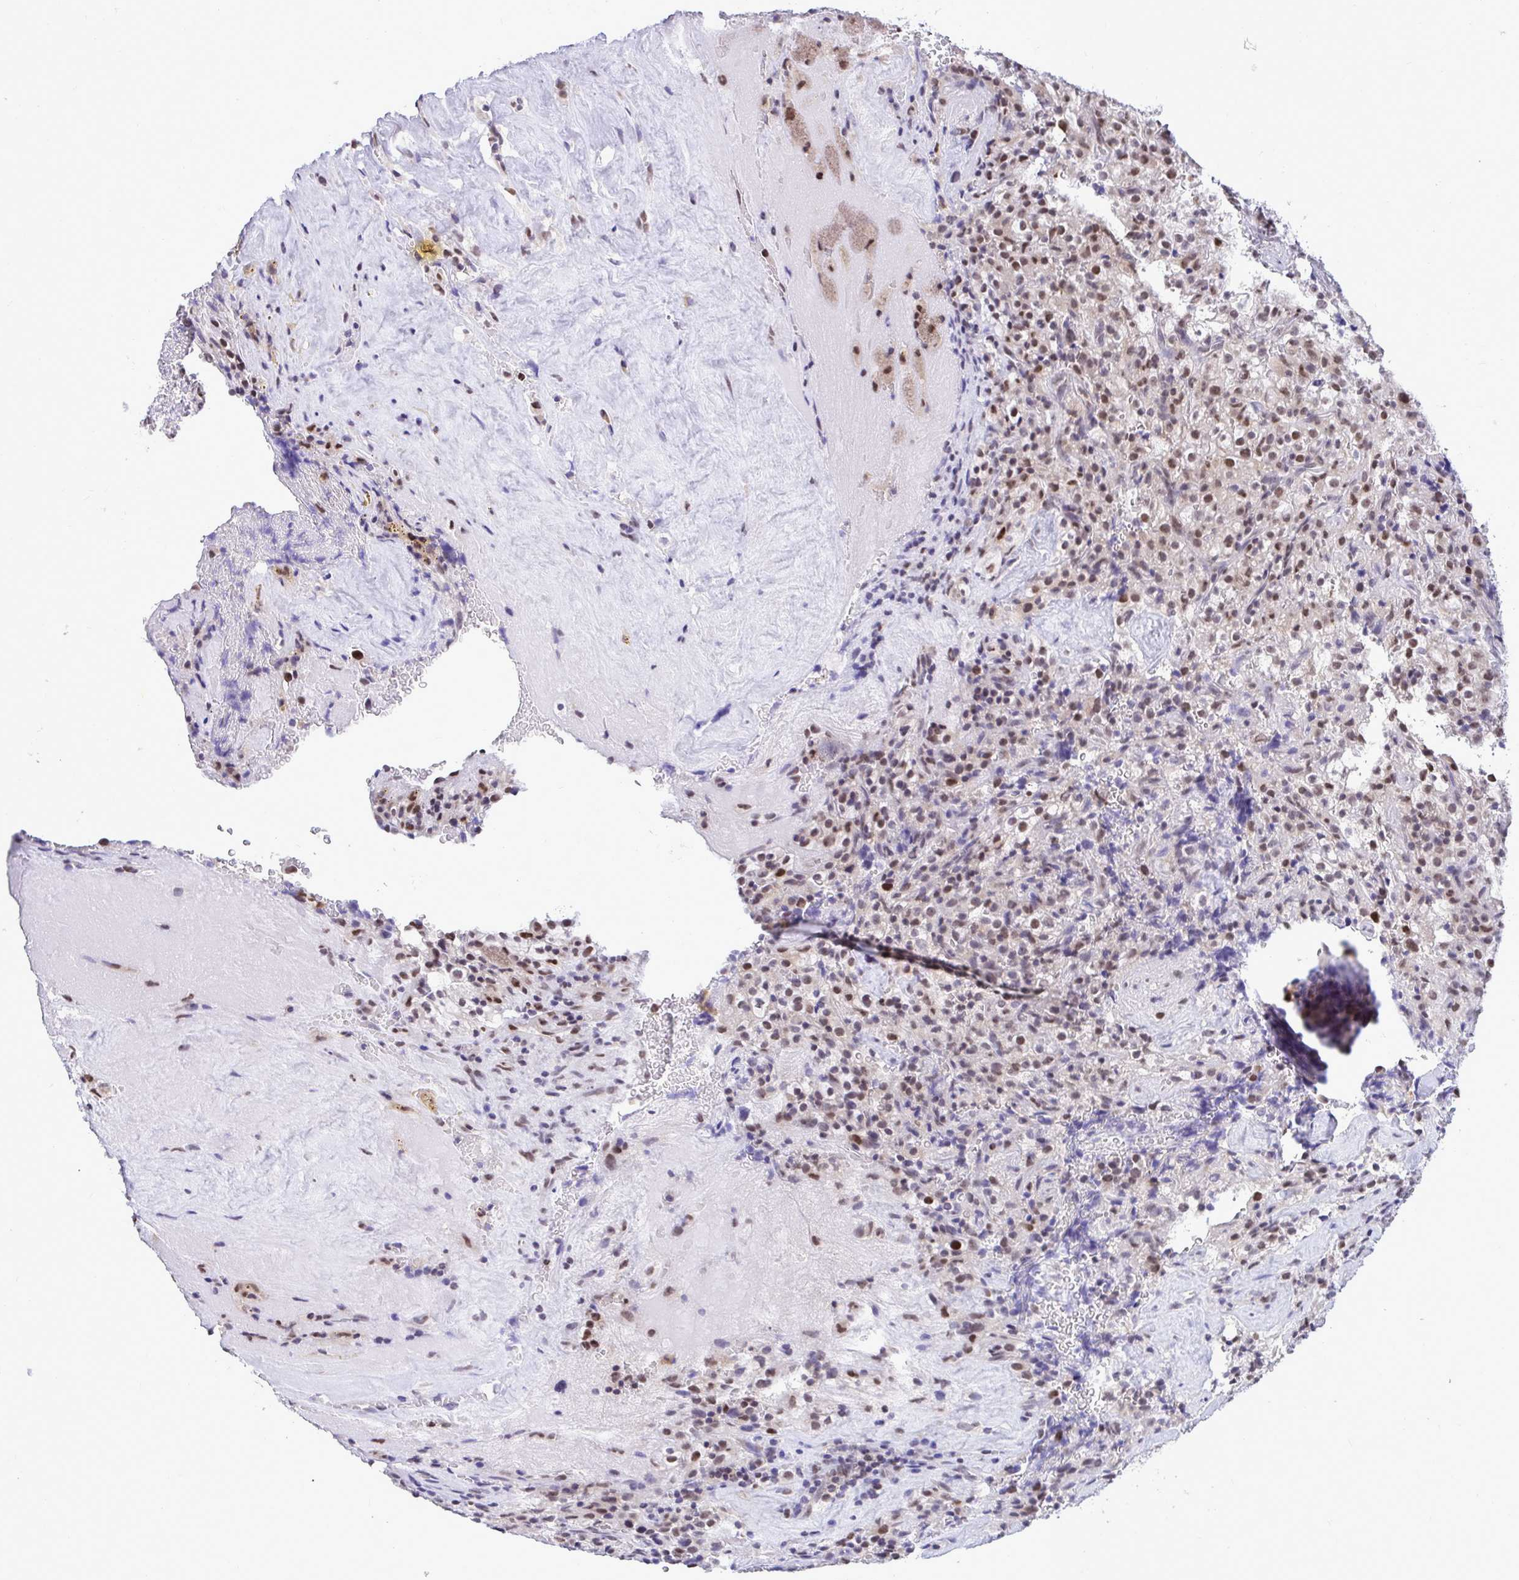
{"staining": {"intensity": "moderate", "quantity": "25%-75%", "location": "nuclear"}, "tissue": "renal cancer", "cell_type": "Tumor cells", "image_type": "cancer", "snomed": [{"axis": "morphology", "description": "Adenocarcinoma, NOS"}, {"axis": "topography", "description": "Kidney"}], "caption": "Protein expression analysis of human renal cancer reveals moderate nuclear positivity in about 25%-75% of tumor cells. (Stains: DAB in brown, nuclei in blue, Microscopy: brightfield microscopy at high magnification).", "gene": "C1QL2", "patient": {"sex": "female", "age": 74}}